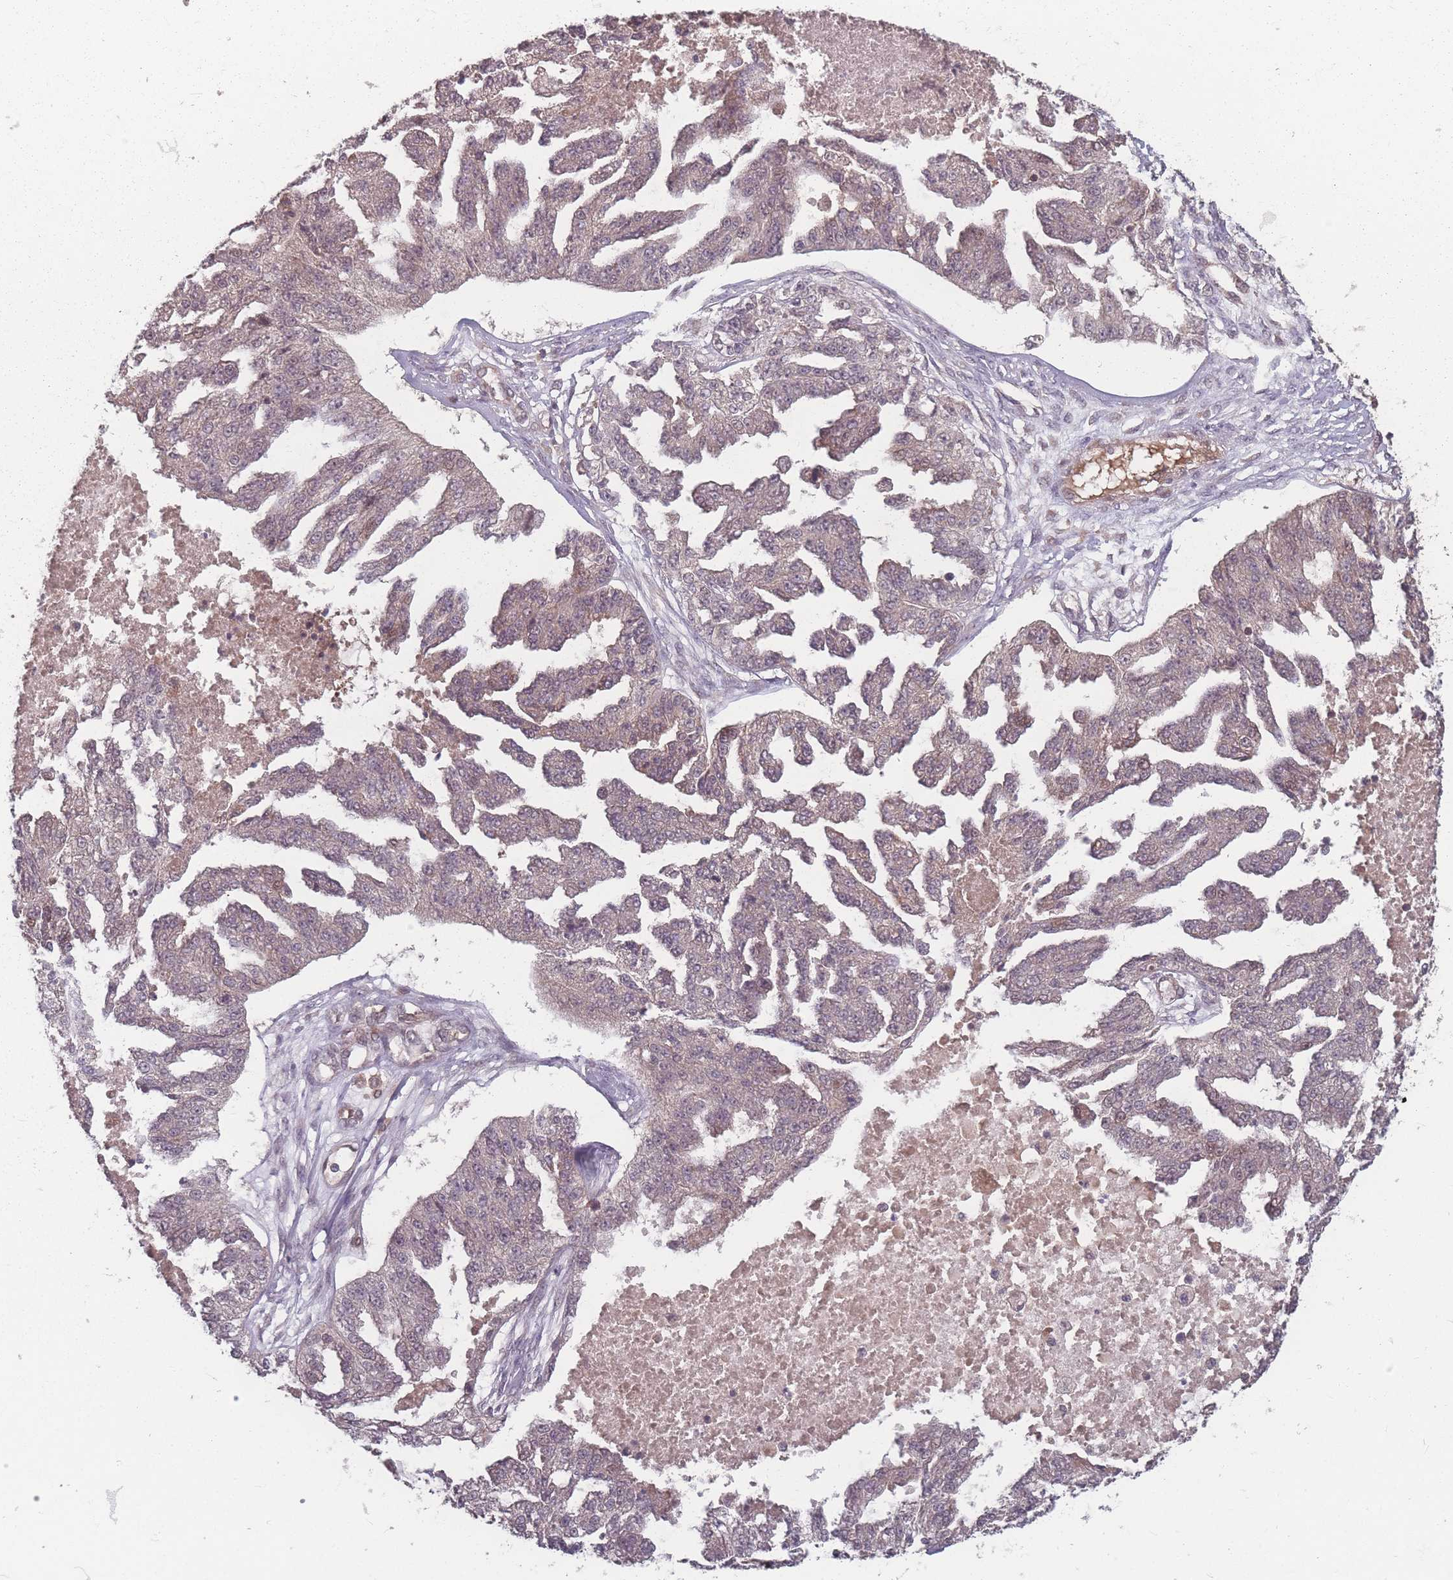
{"staining": {"intensity": "moderate", "quantity": "<25%", "location": "cytoplasmic/membranous,nuclear"}, "tissue": "ovarian cancer", "cell_type": "Tumor cells", "image_type": "cancer", "snomed": [{"axis": "morphology", "description": "Cystadenocarcinoma, serous, NOS"}, {"axis": "topography", "description": "Ovary"}], "caption": "This is a photomicrograph of immunohistochemistry (IHC) staining of ovarian cancer (serous cystadenocarcinoma), which shows moderate staining in the cytoplasmic/membranous and nuclear of tumor cells.", "gene": "HAGH", "patient": {"sex": "female", "age": 58}}